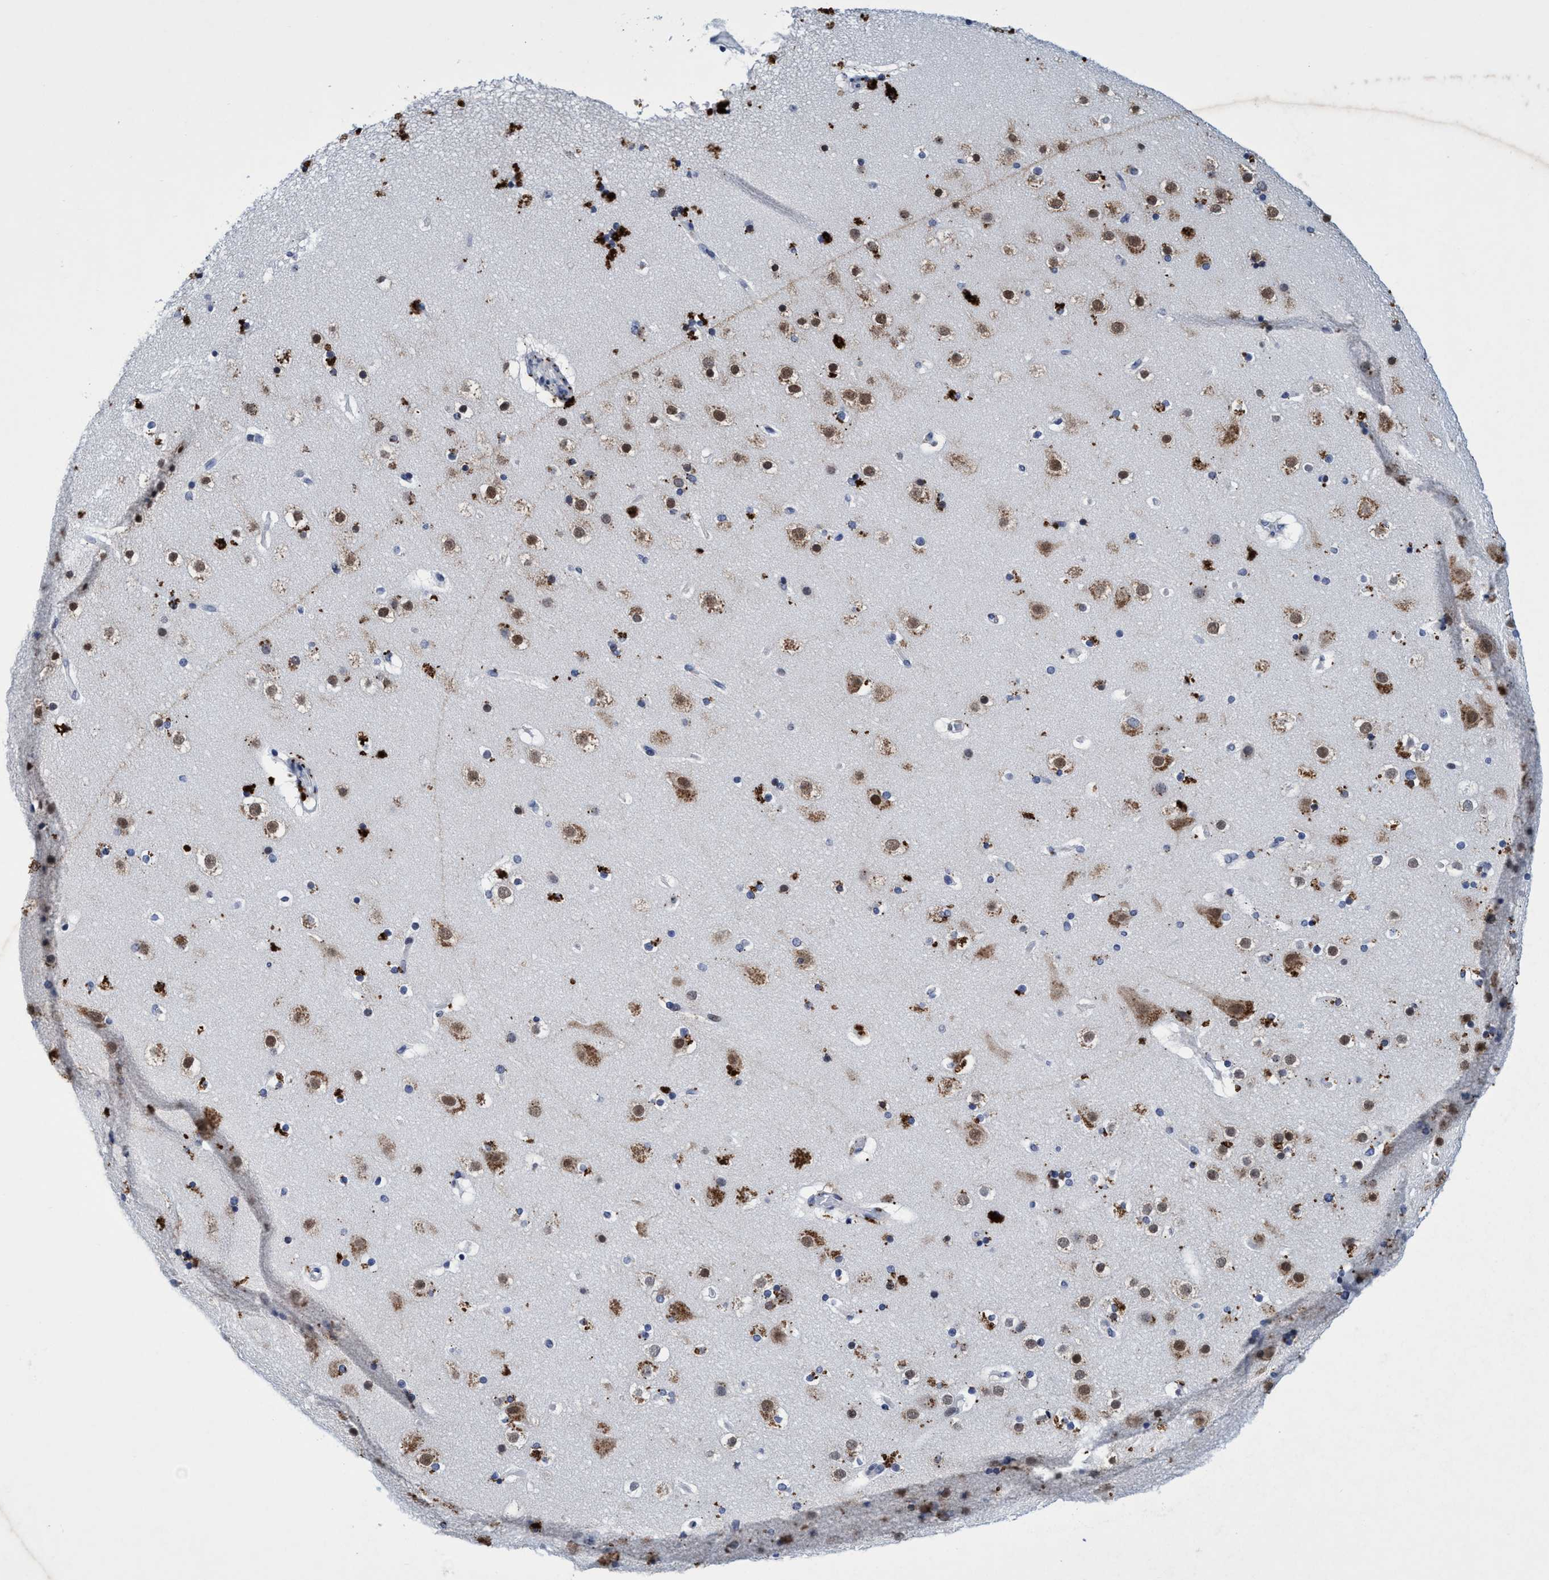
{"staining": {"intensity": "negative", "quantity": "none", "location": "none"}, "tissue": "cerebral cortex", "cell_type": "Endothelial cells", "image_type": "normal", "snomed": [{"axis": "morphology", "description": "Normal tissue, NOS"}, {"axis": "topography", "description": "Cerebral cortex"}], "caption": "Image shows no protein positivity in endothelial cells of benign cerebral cortex.", "gene": "GRB14", "patient": {"sex": "male", "age": 57}}